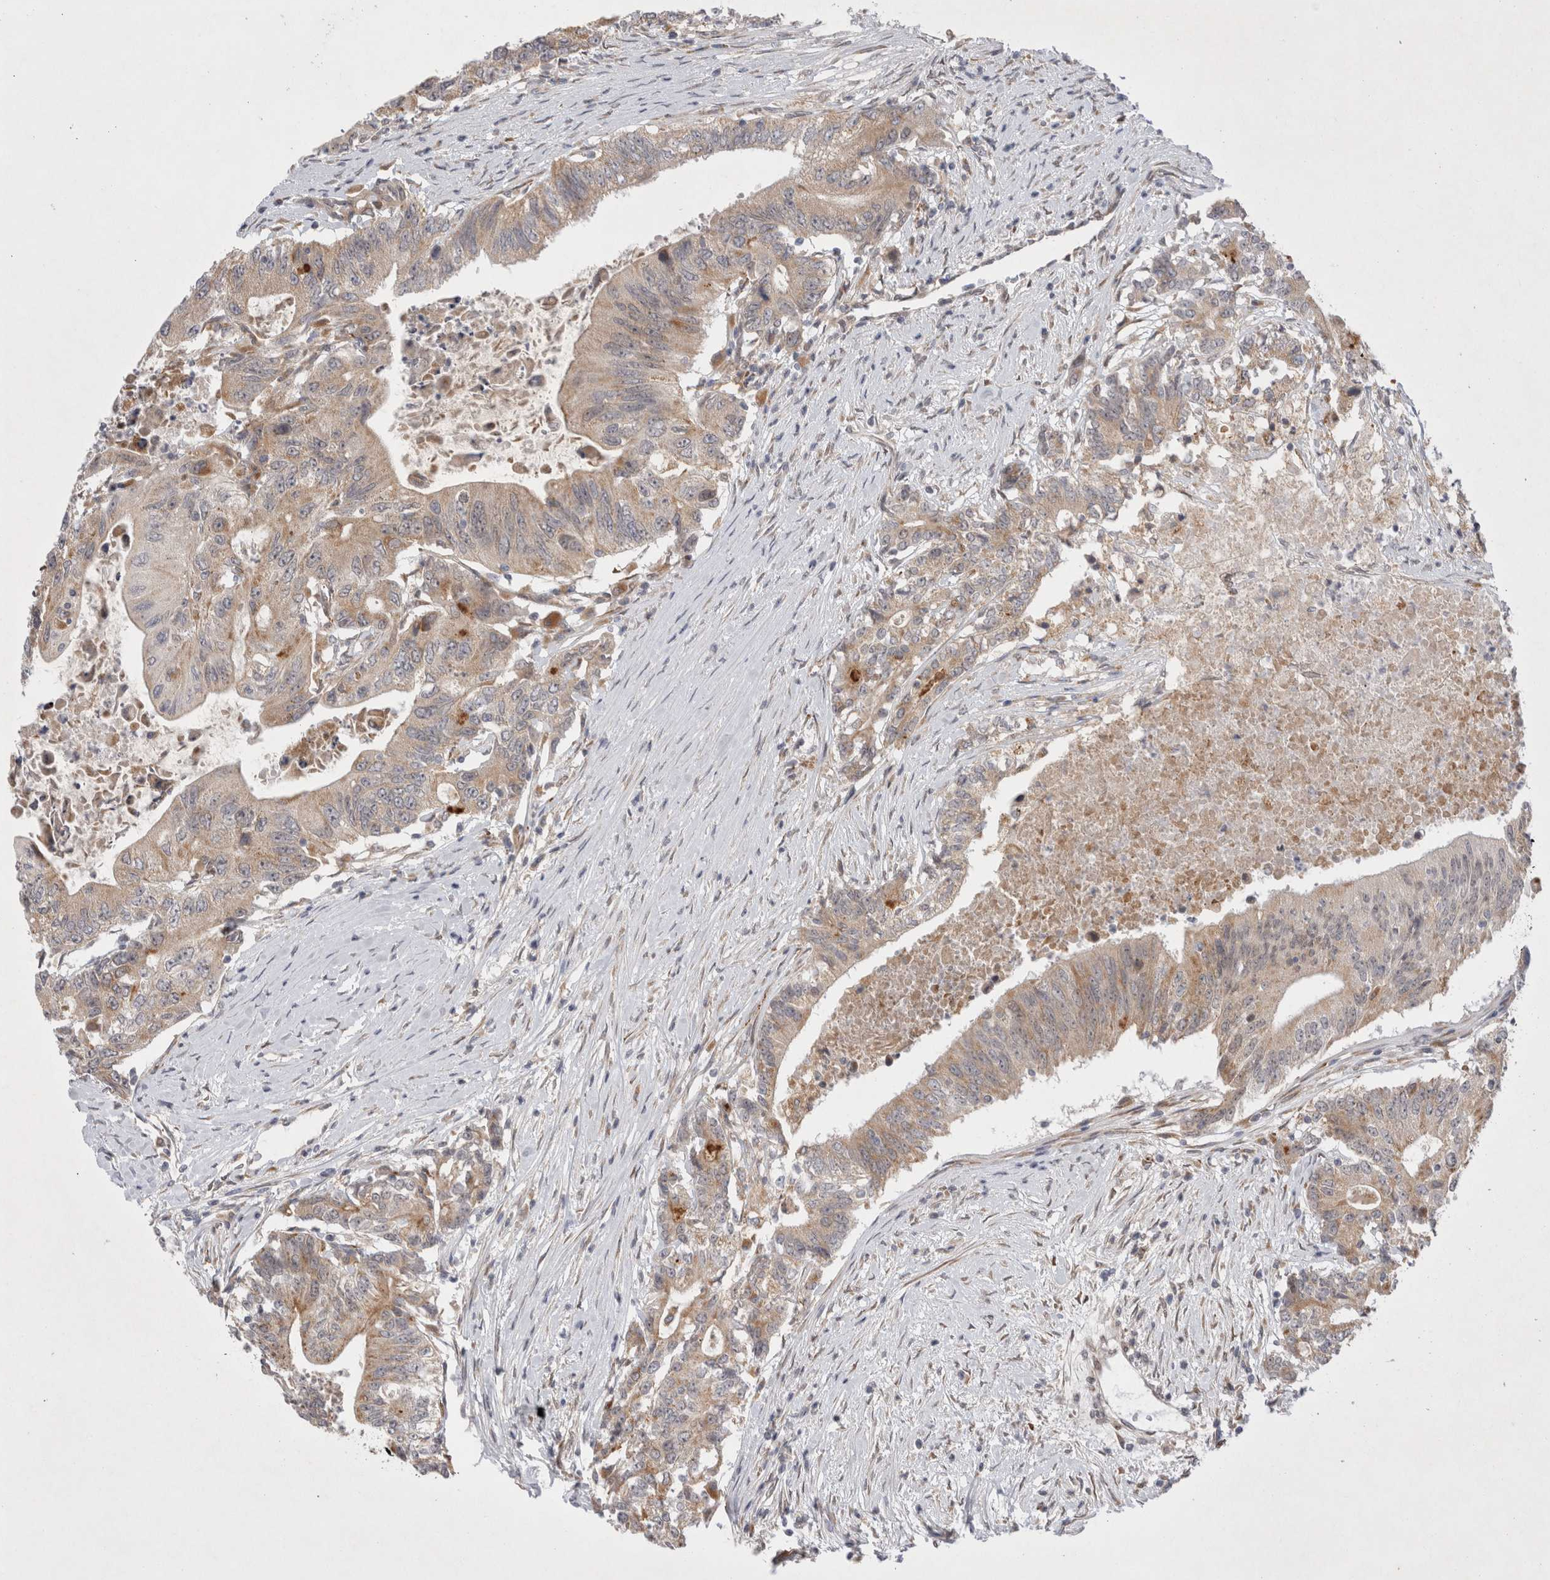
{"staining": {"intensity": "weak", "quantity": ">75%", "location": "cytoplasmic/membranous"}, "tissue": "colorectal cancer", "cell_type": "Tumor cells", "image_type": "cancer", "snomed": [{"axis": "morphology", "description": "Adenocarcinoma, NOS"}, {"axis": "topography", "description": "Colon"}], "caption": "Colorectal cancer (adenocarcinoma) stained with a brown dye reveals weak cytoplasmic/membranous positive positivity in about >75% of tumor cells.", "gene": "NPC1", "patient": {"sex": "female", "age": 77}}